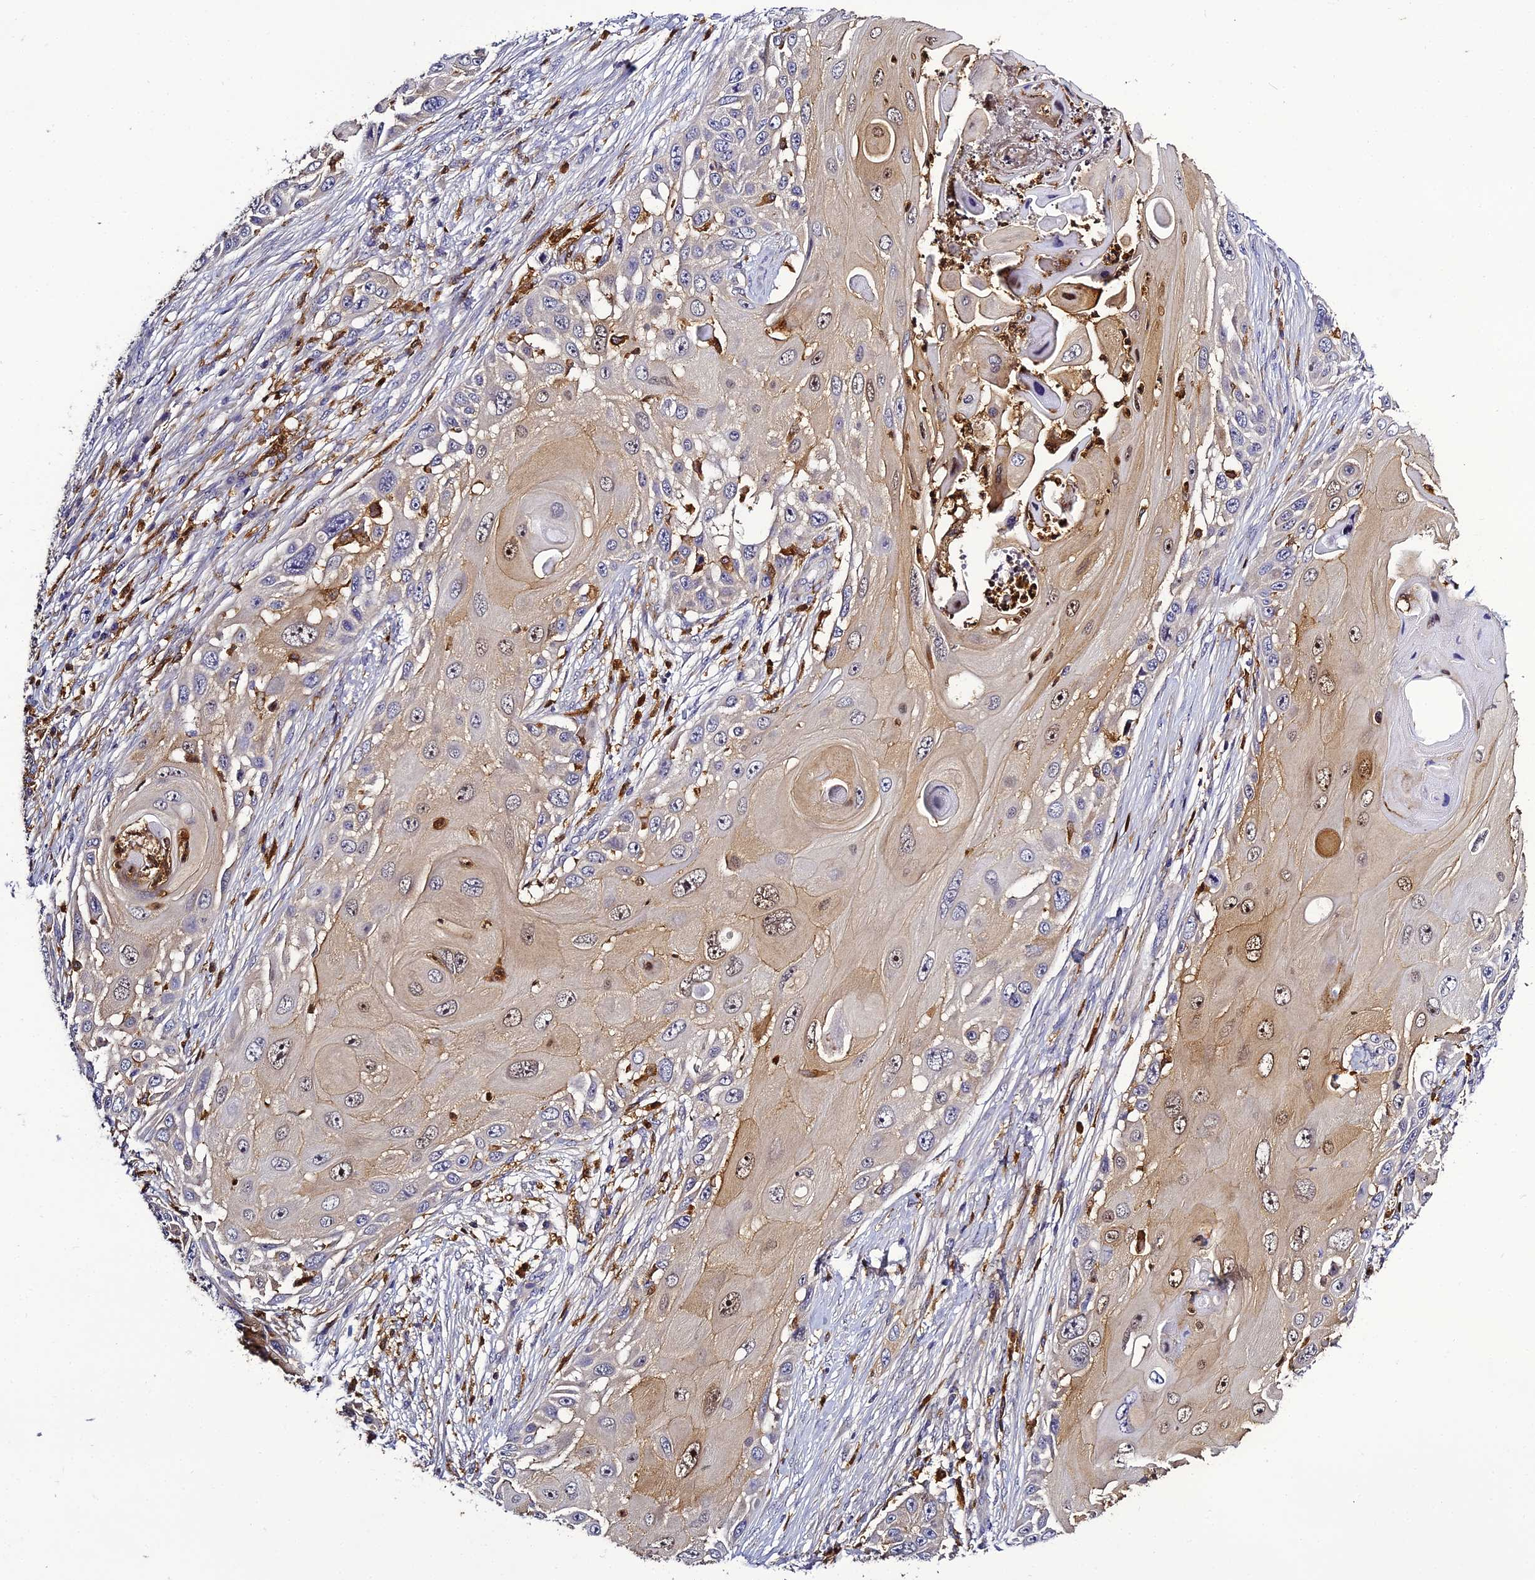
{"staining": {"intensity": "weak", "quantity": "<25%", "location": "cytoplasmic/membranous,nuclear"}, "tissue": "skin cancer", "cell_type": "Tumor cells", "image_type": "cancer", "snomed": [{"axis": "morphology", "description": "Squamous cell carcinoma, NOS"}, {"axis": "topography", "description": "Skin"}], "caption": "This is an immunohistochemistry (IHC) image of human skin cancer (squamous cell carcinoma). There is no positivity in tumor cells.", "gene": "IL4I1", "patient": {"sex": "female", "age": 44}}